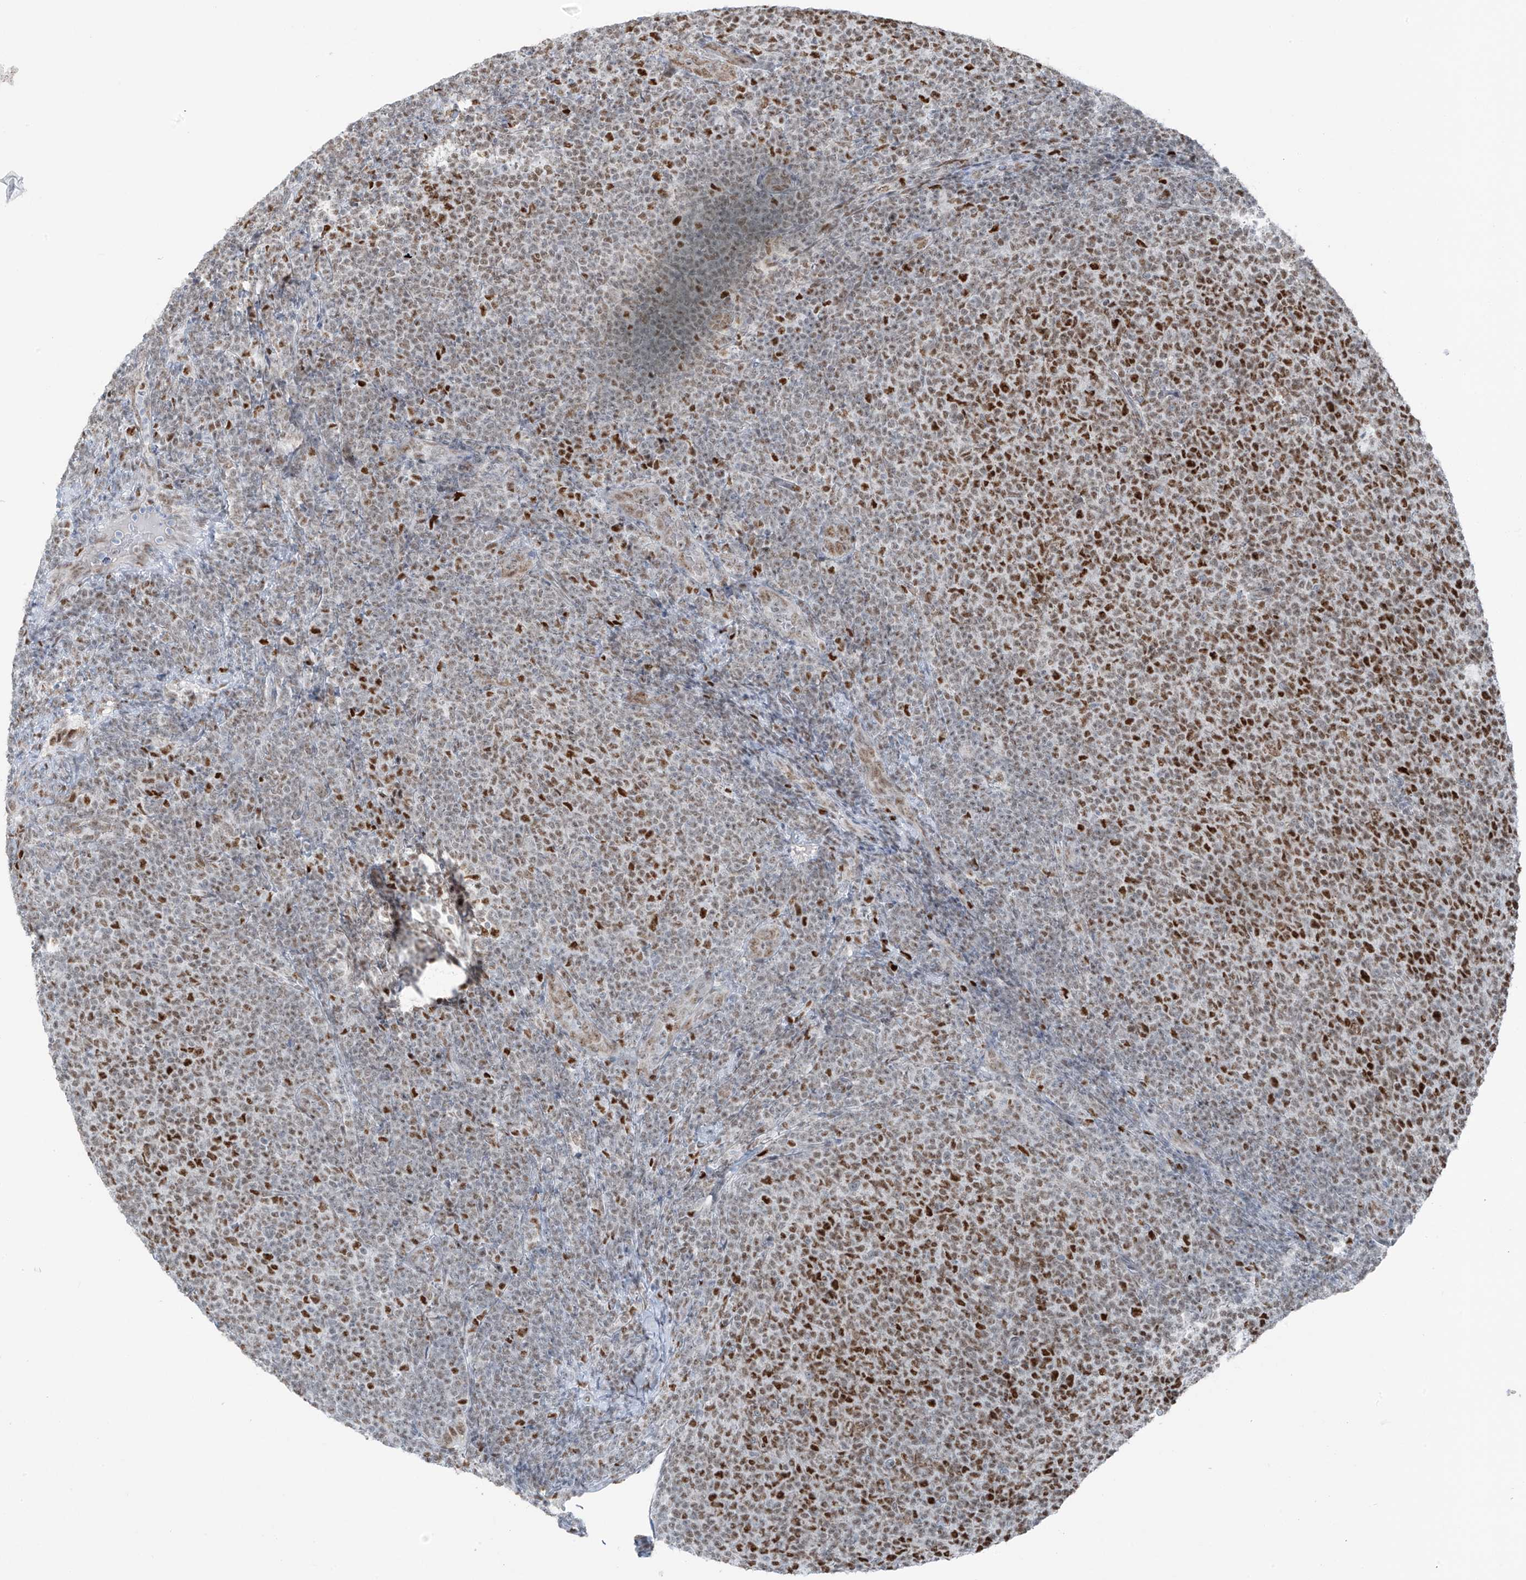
{"staining": {"intensity": "moderate", "quantity": "25%-75%", "location": "nuclear"}, "tissue": "lymphoma", "cell_type": "Tumor cells", "image_type": "cancer", "snomed": [{"axis": "morphology", "description": "Malignant lymphoma, non-Hodgkin's type, Low grade"}, {"axis": "topography", "description": "Lymph node"}], "caption": "A brown stain shows moderate nuclear staining of a protein in human malignant lymphoma, non-Hodgkin's type (low-grade) tumor cells.", "gene": "WRNIP1", "patient": {"sex": "male", "age": 66}}